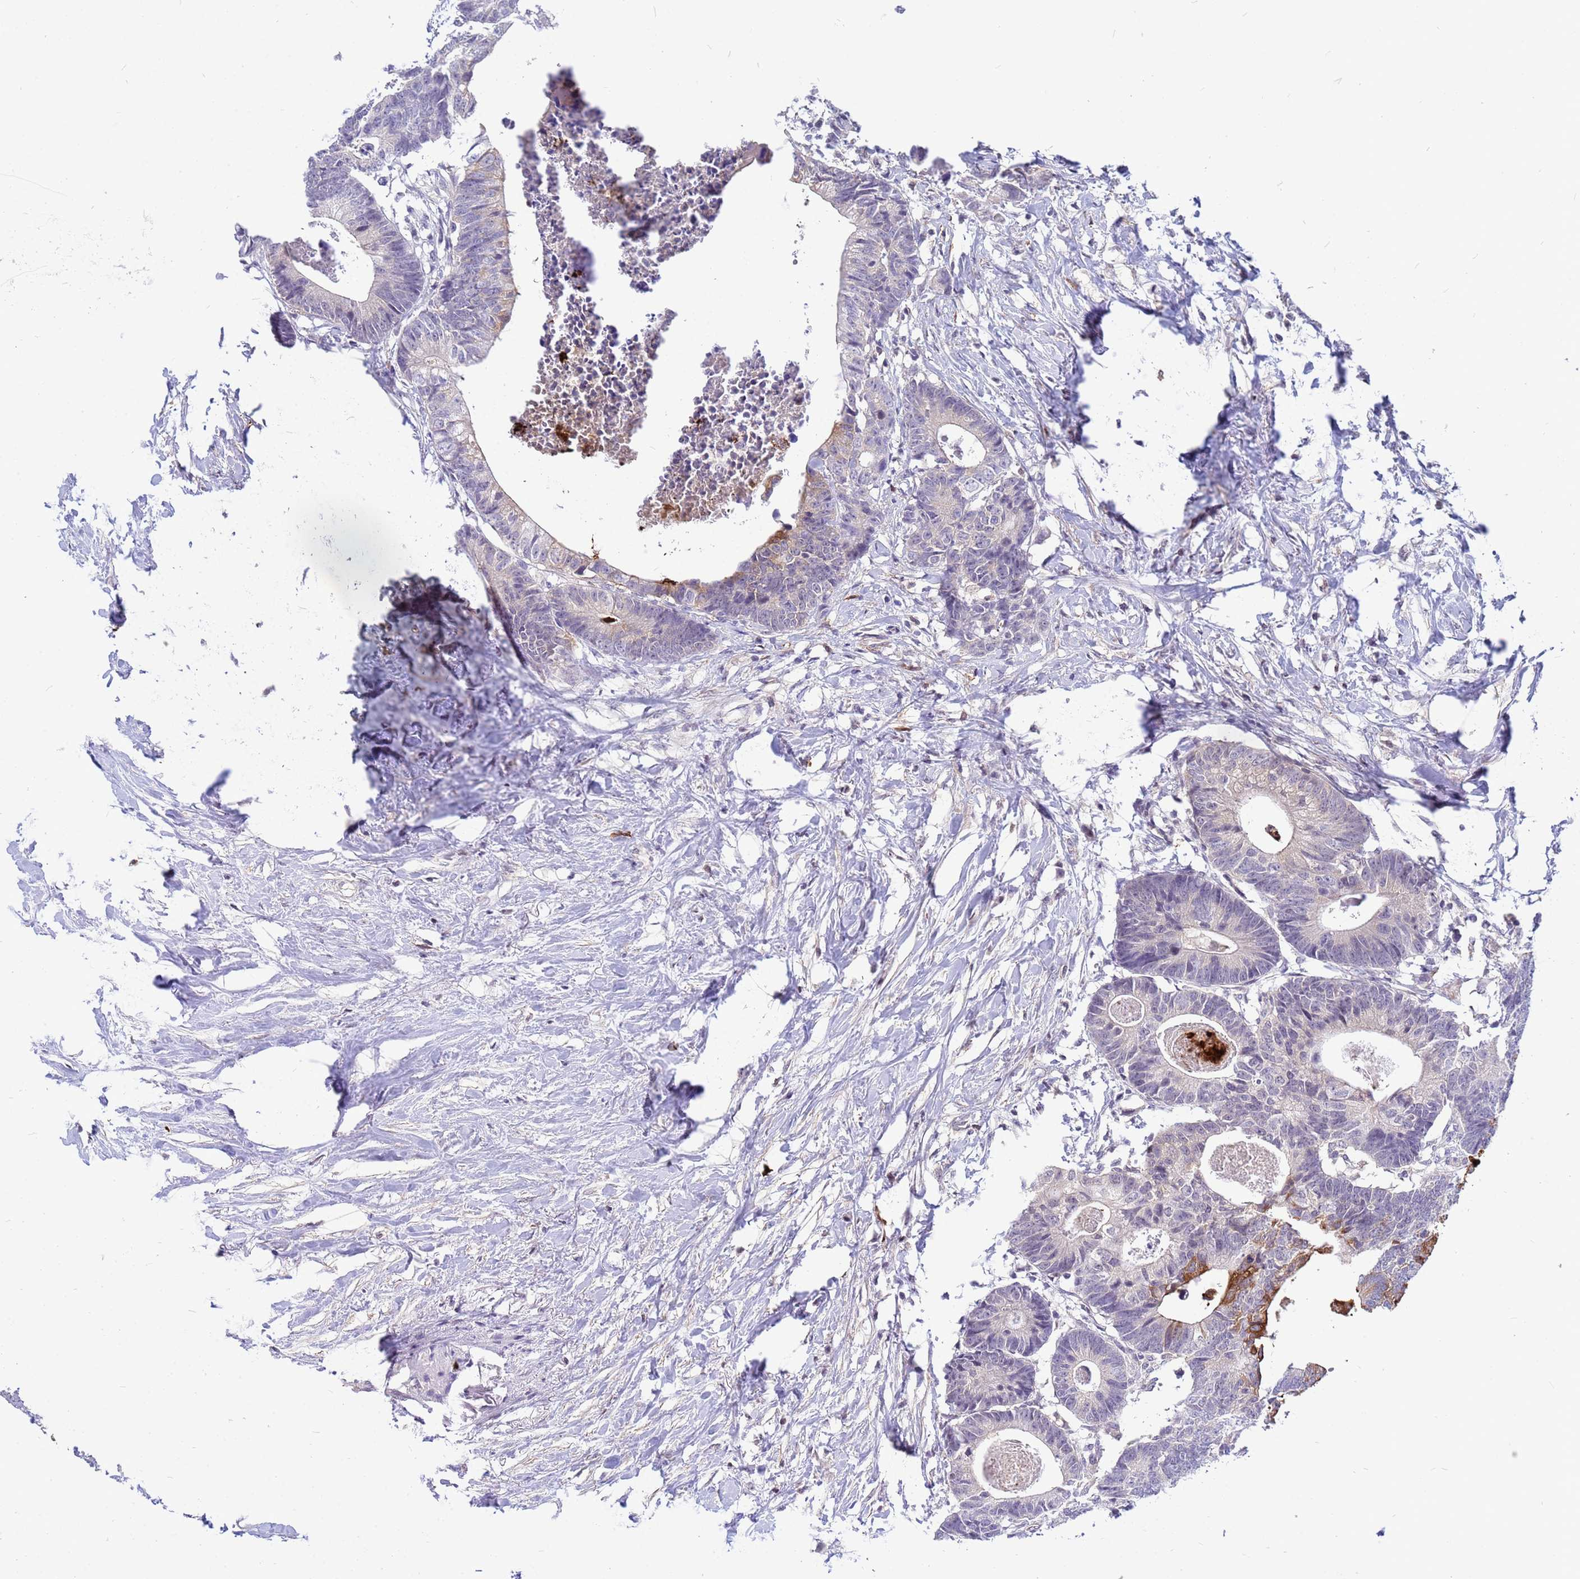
{"staining": {"intensity": "weak", "quantity": "<25%", "location": "nuclear"}, "tissue": "colorectal cancer", "cell_type": "Tumor cells", "image_type": "cancer", "snomed": [{"axis": "morphology", "description": "Adenocarcinoma, NOS"}, {"axis": "topography", "description": "Colon"}], "caption": "DAB immunohistochemical staining of colorectal adenocarcinoma exhibits no significant expression in tumor cells.", "gene": "ORM1", "patient": {"sex": "female", "age": 57}}